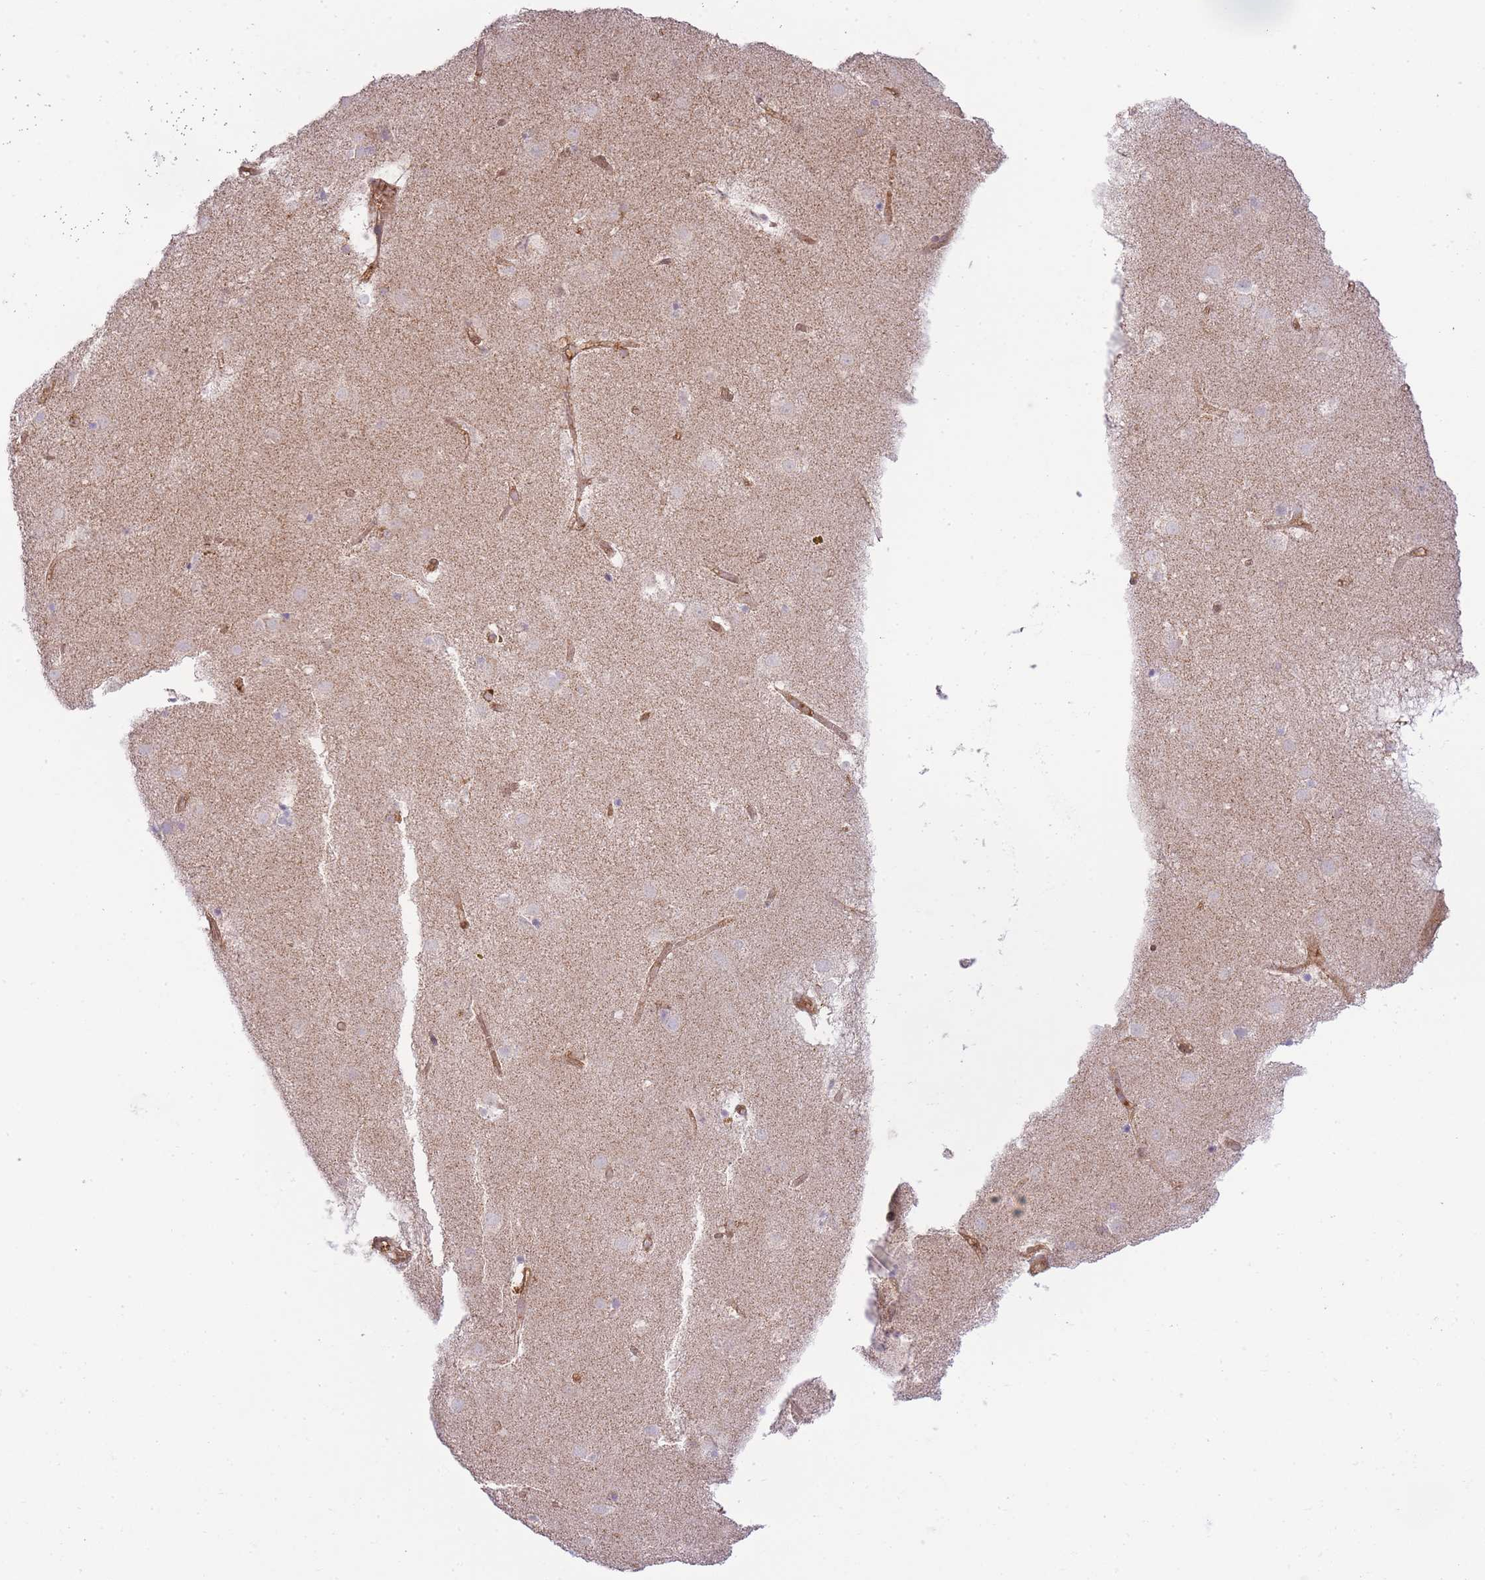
{"staining": {"intensity": "negative", "quantity": "none", "location": "none"}, "tissue": "caudate", "cell_type": "Glial cells", "image_type": "normal", "snomed": [{"axis": "morphology", "description": "Normal tissue, NOS"}, {"axis": "topography", "description": "Lateral ventricle wall"}], "caption": "An IHC image of benign caudate is shown. There is no staining in glial cells of caudate. The staining was performed using DAB to visualize the protein expression in brown, while the nuclei were stained in blue with hematoxylin (Magnification: 20x).", "gene": "MSN", "patient": {"sex": "male", "age": 70}}